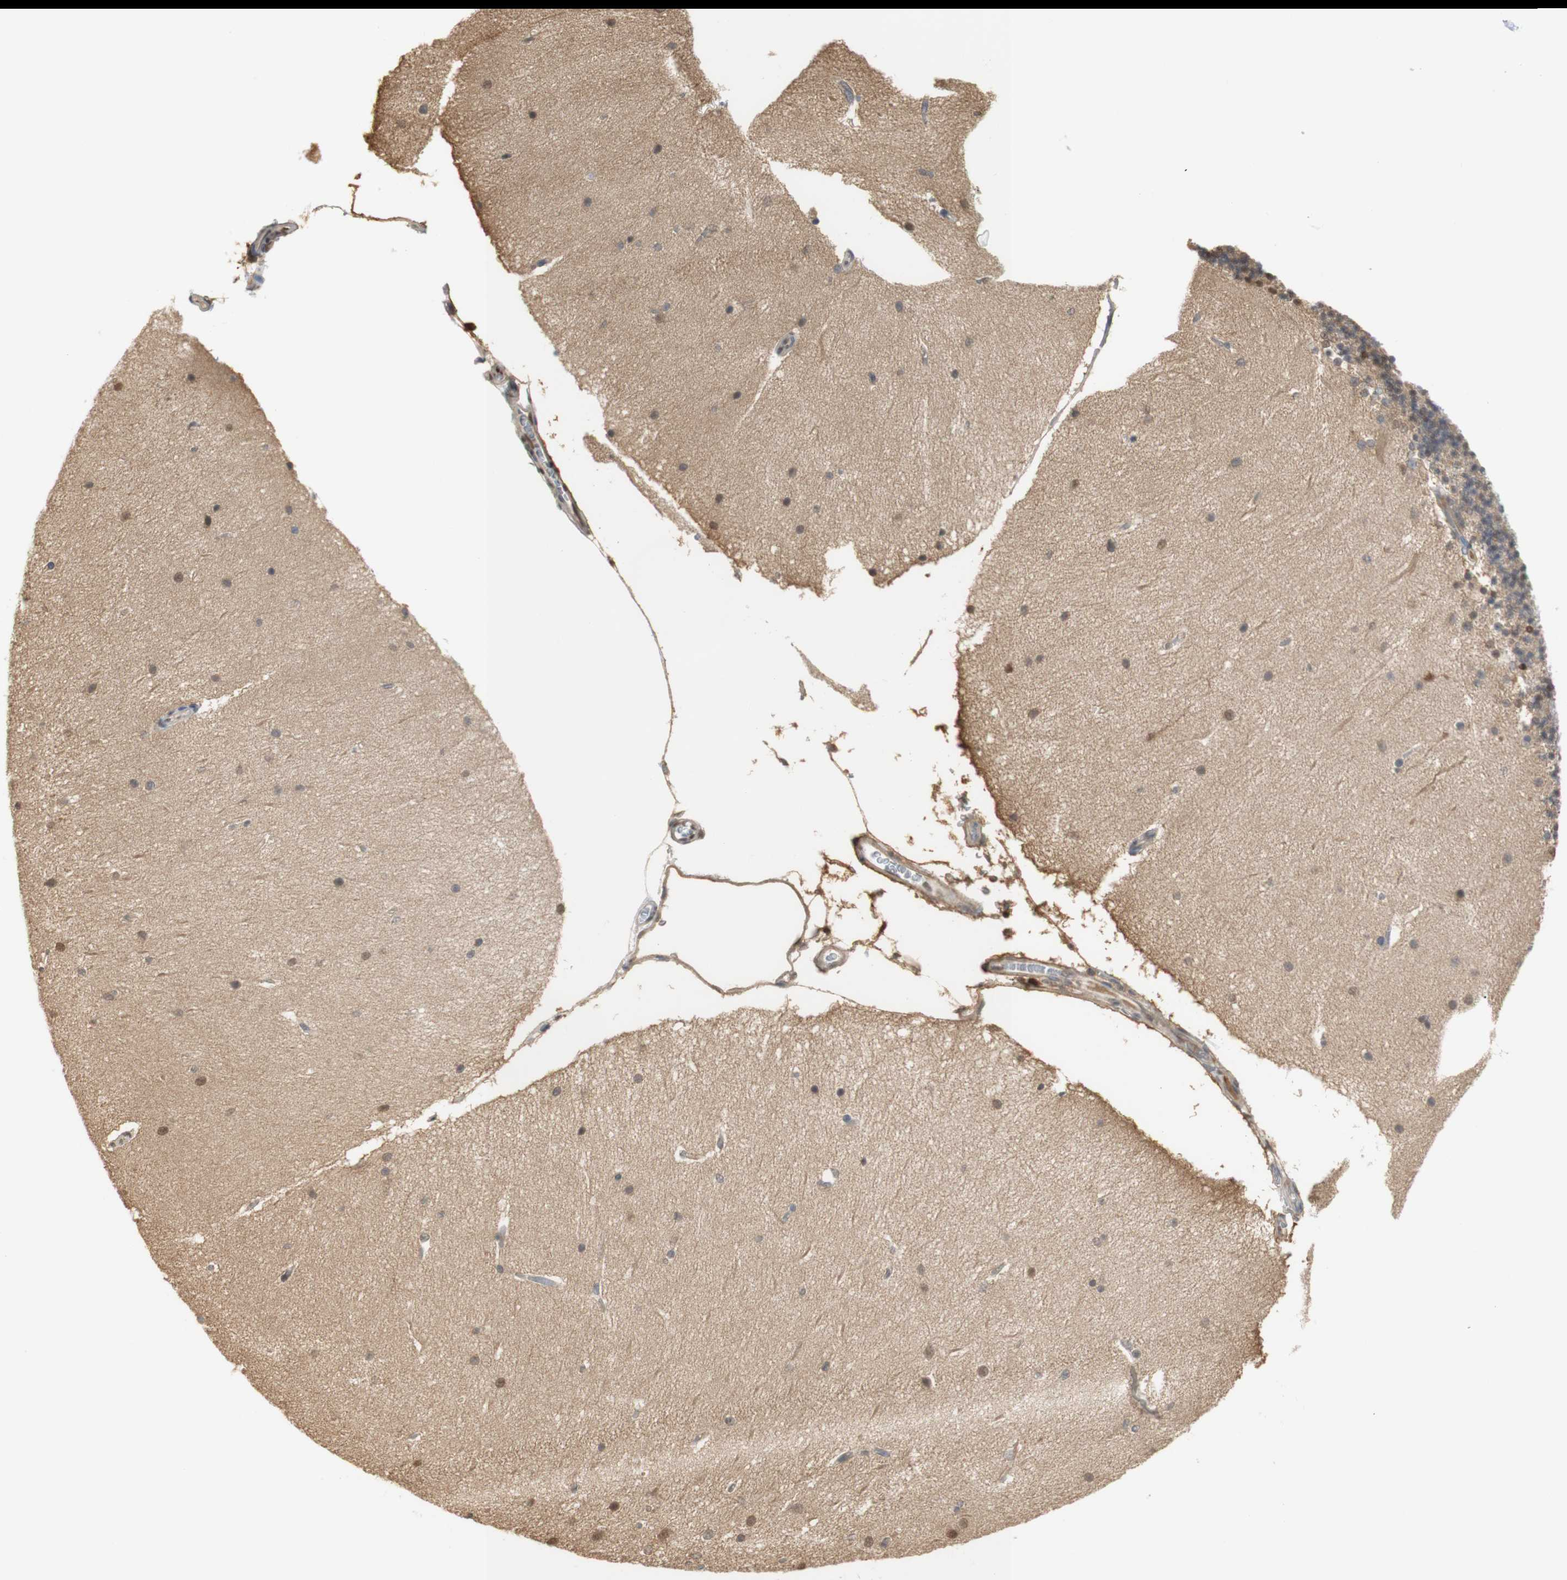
{"staining": {"intensity": "moderate", "quantity": "<25%", "location": "cytoplasmic/membranous,nuclear"}, "tissue": "cerebellum", "cell_type": "Cells in granular layer", "image_type": "normal", "snomed": [{"axis": "morphology", "description": "Normal tissue, NOS"}, {"axis": "topography", "description": "Cerebellum"}], "caption": "Protein expression by immunohistochemistry (IHC) shows moderate cytoplasmic/membranous,nuclear positivity in about <25% of cells in granular layer in benign cerebellum.", "gene": "NAP1L4", "patient": {"sex": "female", "age": 54}}